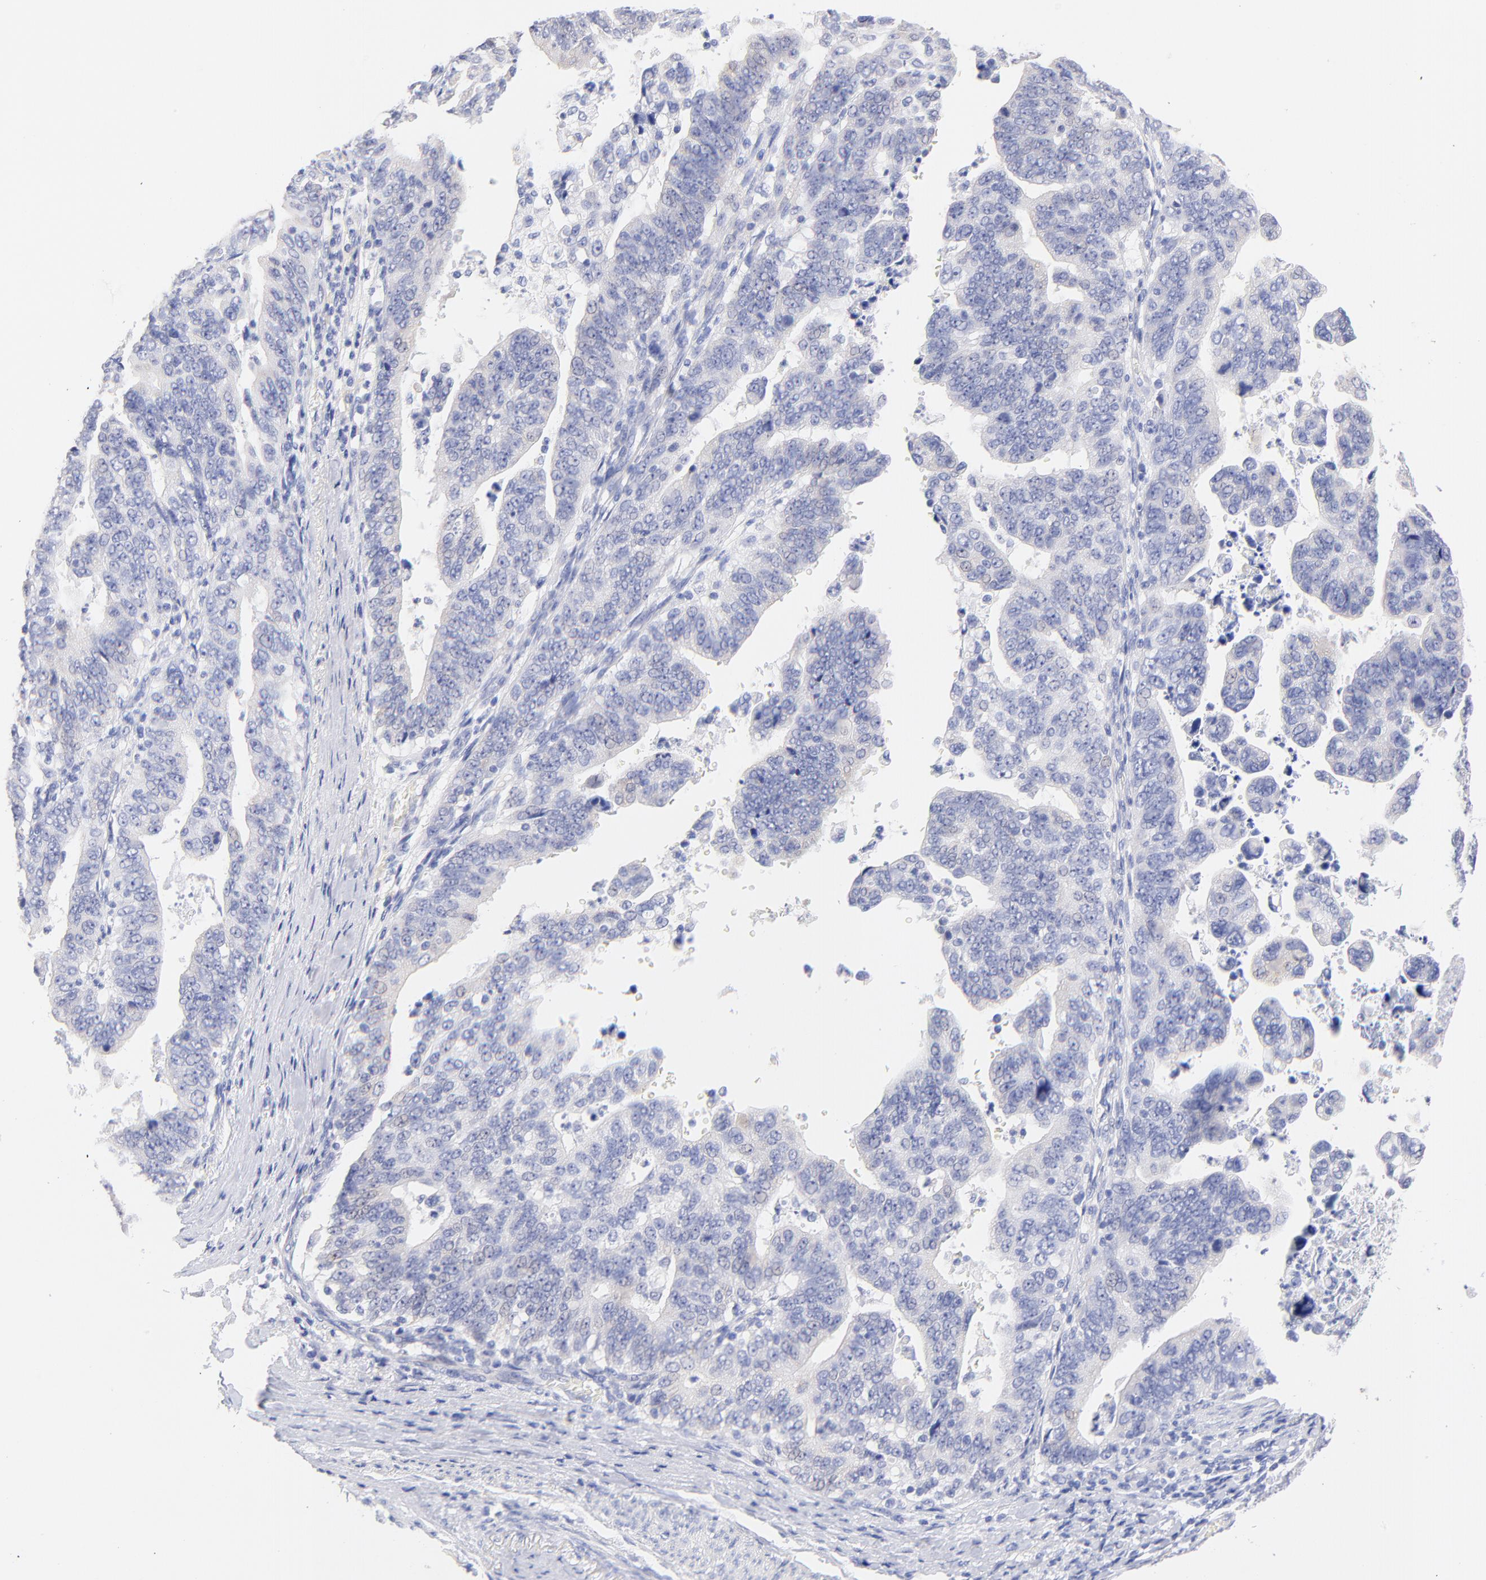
{"staining": {"intensity": "negative", "quantity": "none", "location": "none"}, "tissue": "stomach cancer", "cell_type": "Tumor cells", "image_type": "cancer", "snomed": [{"axis": "morphology", "description": "Adenocarcinoma, NOS"}, {"axis": "topography", "description": "Stomach, upper"}], "caption": "Human stomach cancer stained for a protein using immunohistochemistry reveals no expression in tumor cells.", "gene": "CFAP57", "patient": {"sex": "female", "age": 50}}